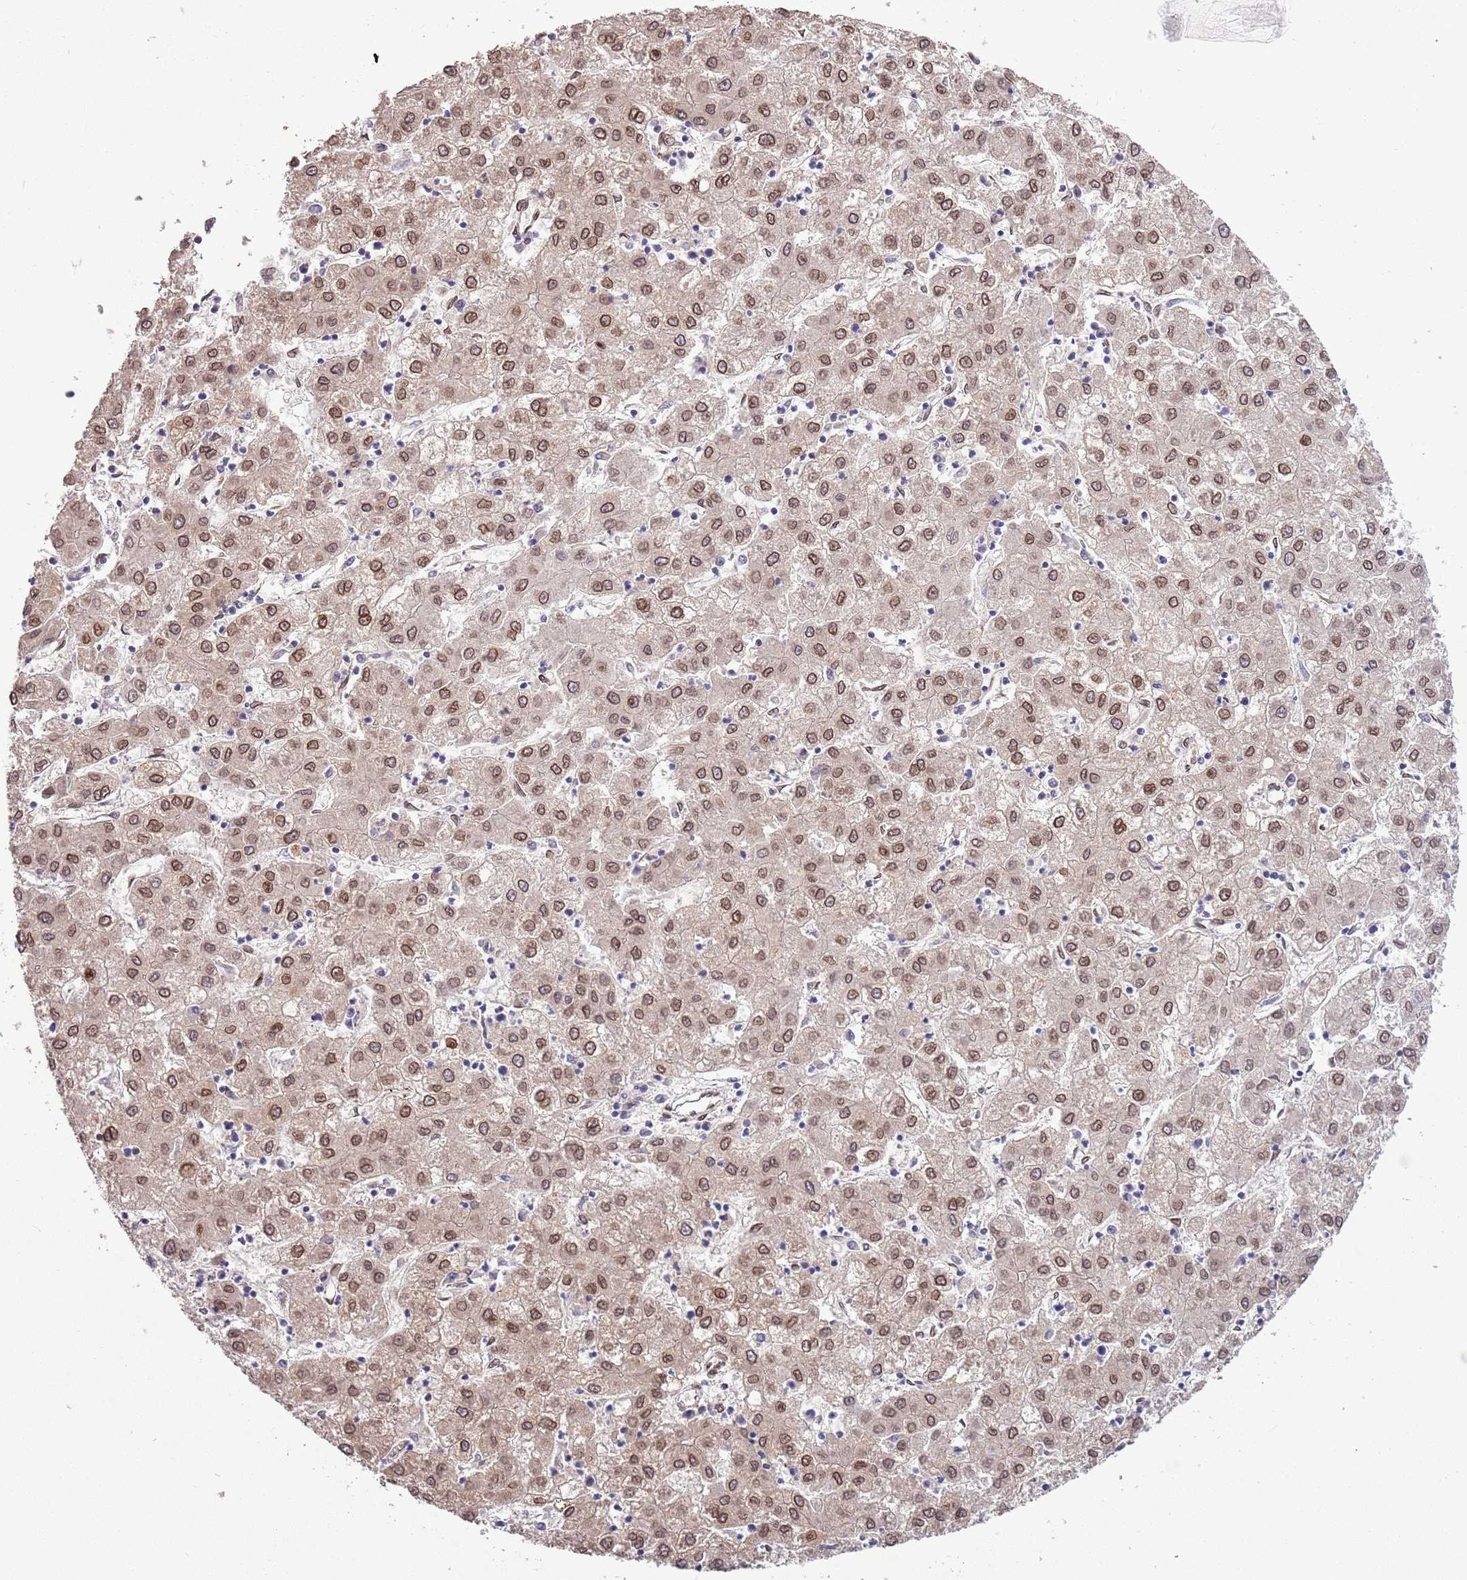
{"staining": {"intensity": "moderate", "quantity": ">75%", "location": "cytoplasmic/membranous,nuclear"}, "tissue": "liver cancer", "cell_type": "Tumor cells", "image_type": "cancer", "snomed": [{"axis": "morphology", "description": "Carcinoma, Hepatocellular, NOS"}, {"axis": "topography", "description": "Liver"}], "caption": "Immunohistochemistry of human liver hepatocellular carcinoma shows medium levels of moderate cytoplasmic/membranous and nuclear positivity in about >75% of tumor cells.", "gene": "ZNF665", "patient": {"sex": "male", "age": 72}}